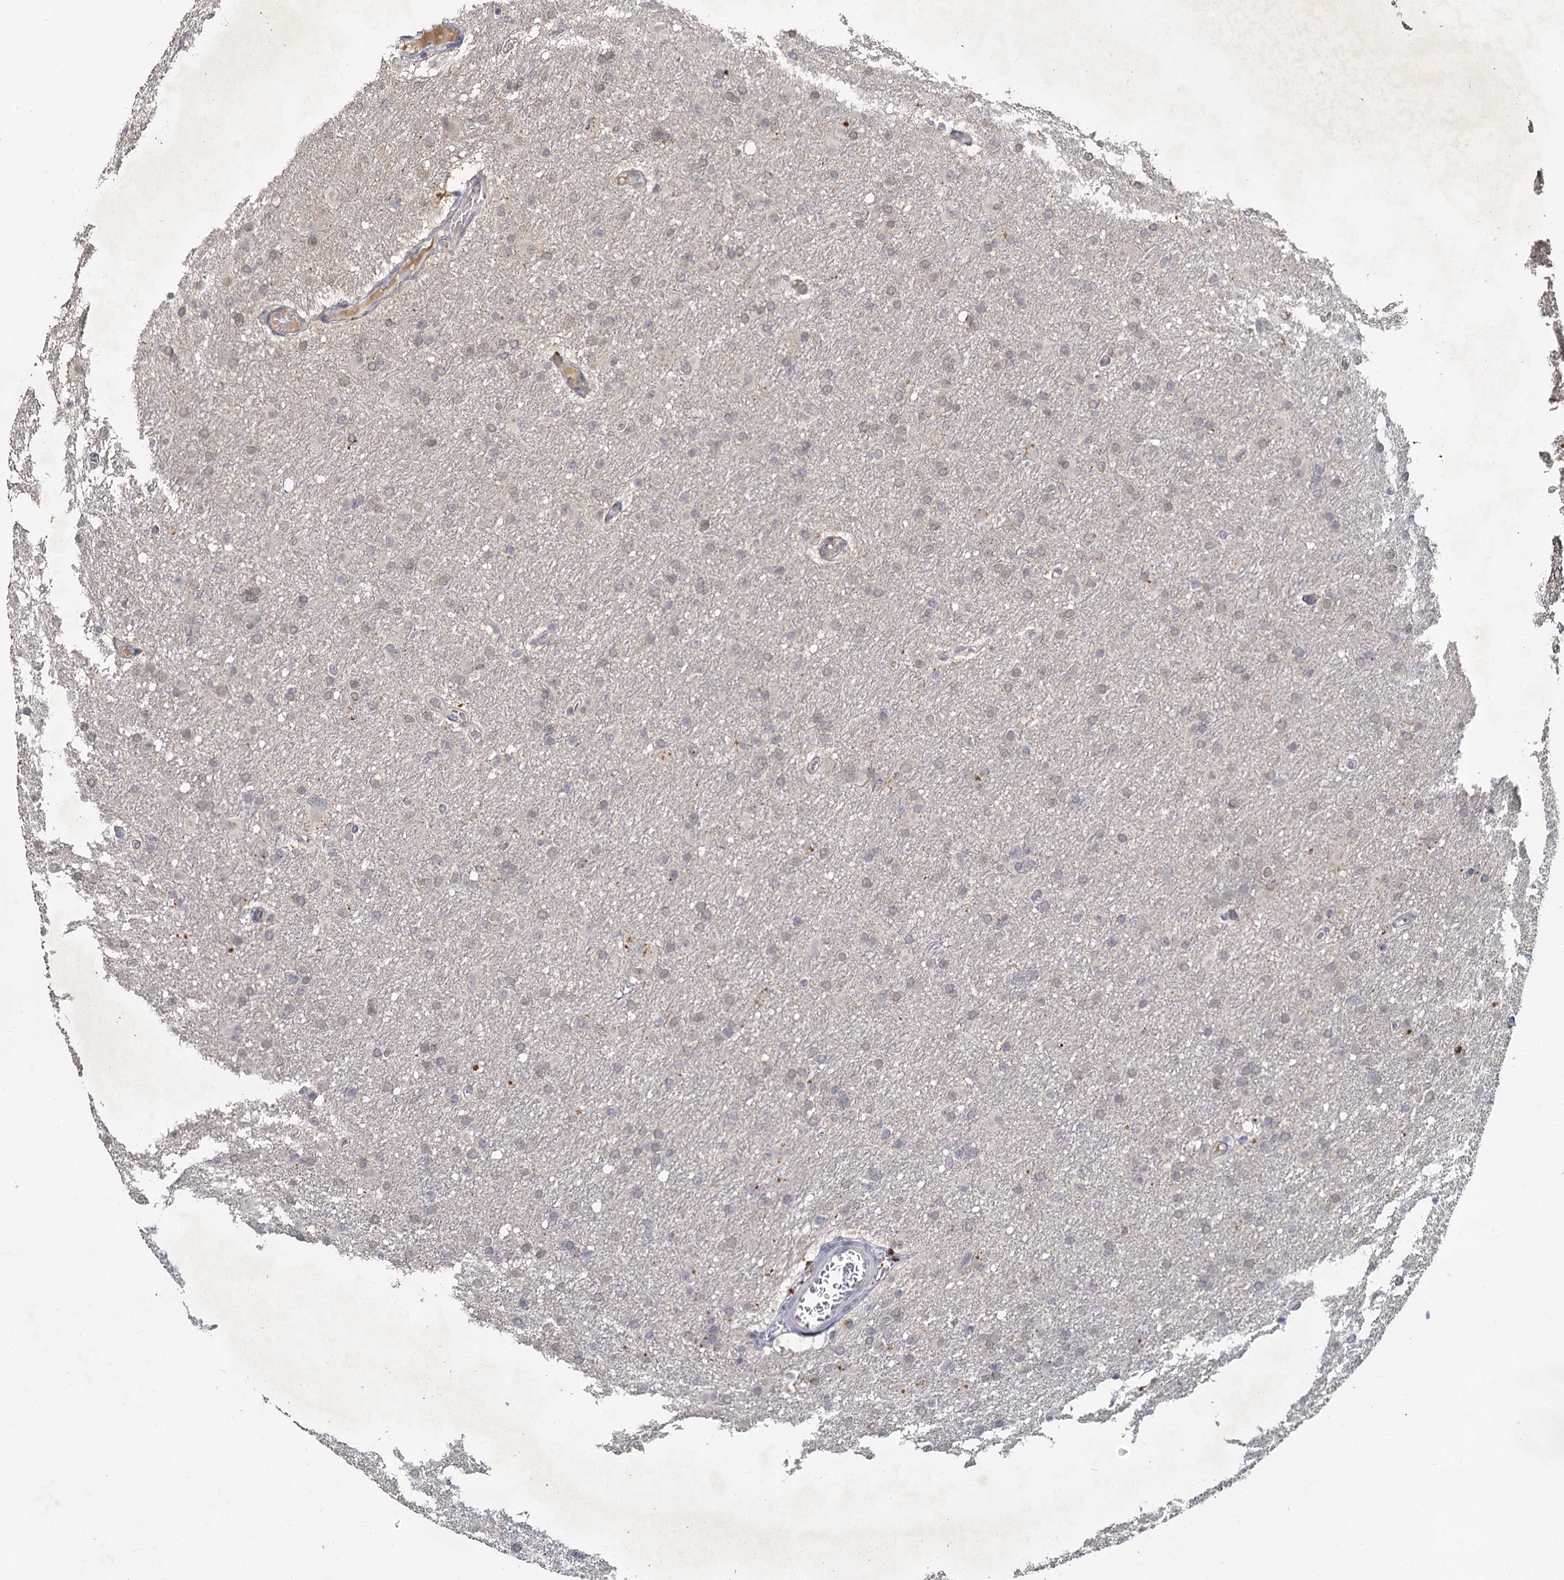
{"staining": {"intensity": "negative", "quantity": "none", "location": "none"}, "tissue": "glioma", "cell_type": "Tumor cells", "image_type": "cancer", "snomed": [{"axis": "morphology", "description": "Glioma, malignant, High grade"}, {"axis": "topography", "description": "Cerebral cortex"}], "caption": "DAB (3,3'-diaminobenzidine) immunohistochemical staining of glioma shows no significant expression in tumor cells.", "gene": "MUCL1", "patient": {"sex": "female", "age": 36}}